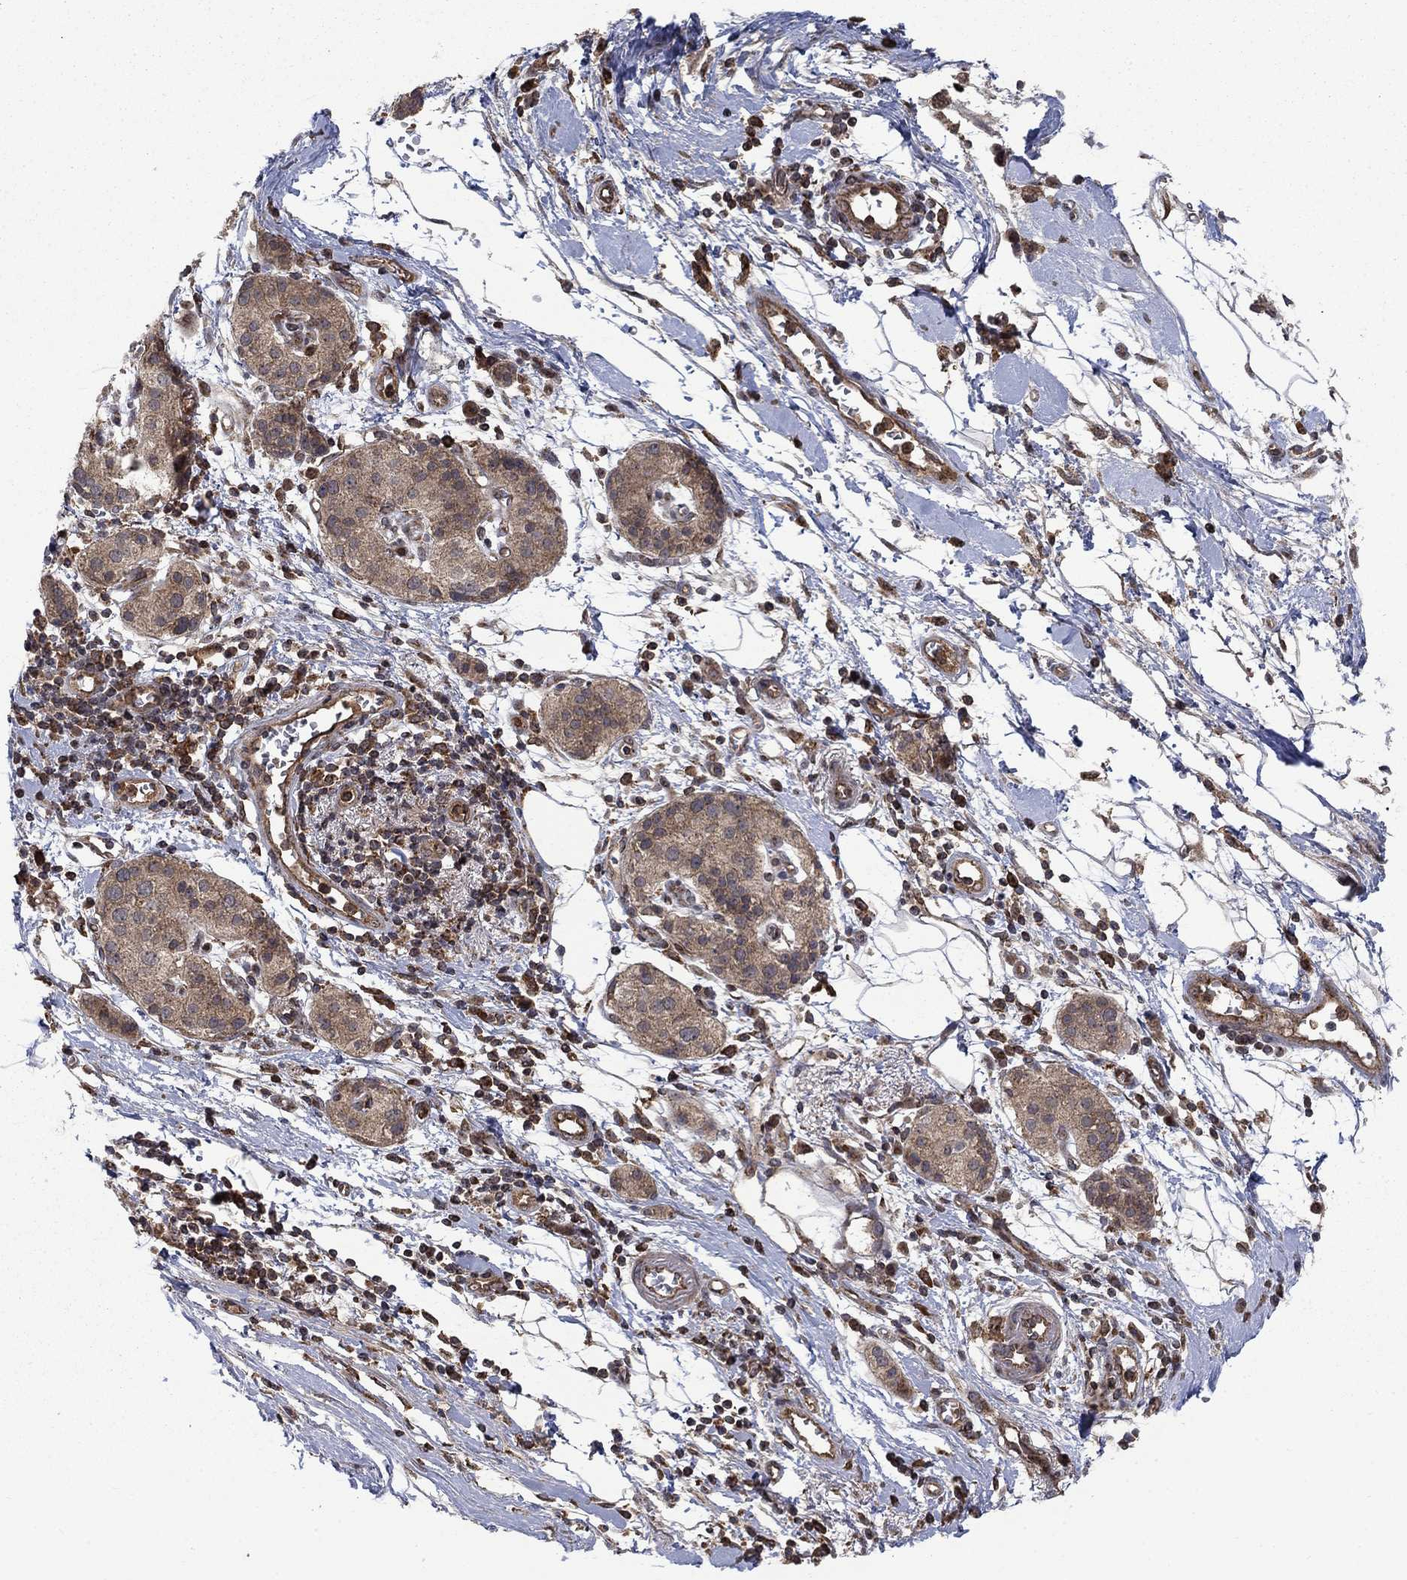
{"staining": {"intensity": "strong", "quantity": "25%-75%", "location": "cytoplasmic/membranous"}, "tissue": "pancreatic cancer", "cell_type": "Tumor cells", "image_type": "cancer", "snomed": [{"axis": "morphology", "description": "Adenocarcinoma, NOS"}, {"axis": "topography", "description": "Pancreas"}], "caption": "Protein expression analysis of human pancreatic cancer reveals strong cytoplasmic/membranous positivity in about 25%-75% of tumor cells. The staining was performed using DAB, with brown indicating positive protein expression. Nuclei are stained blue with hematoxylin.", "gene": "IFI35", "patient": {"sex": "male", "age": 72}}